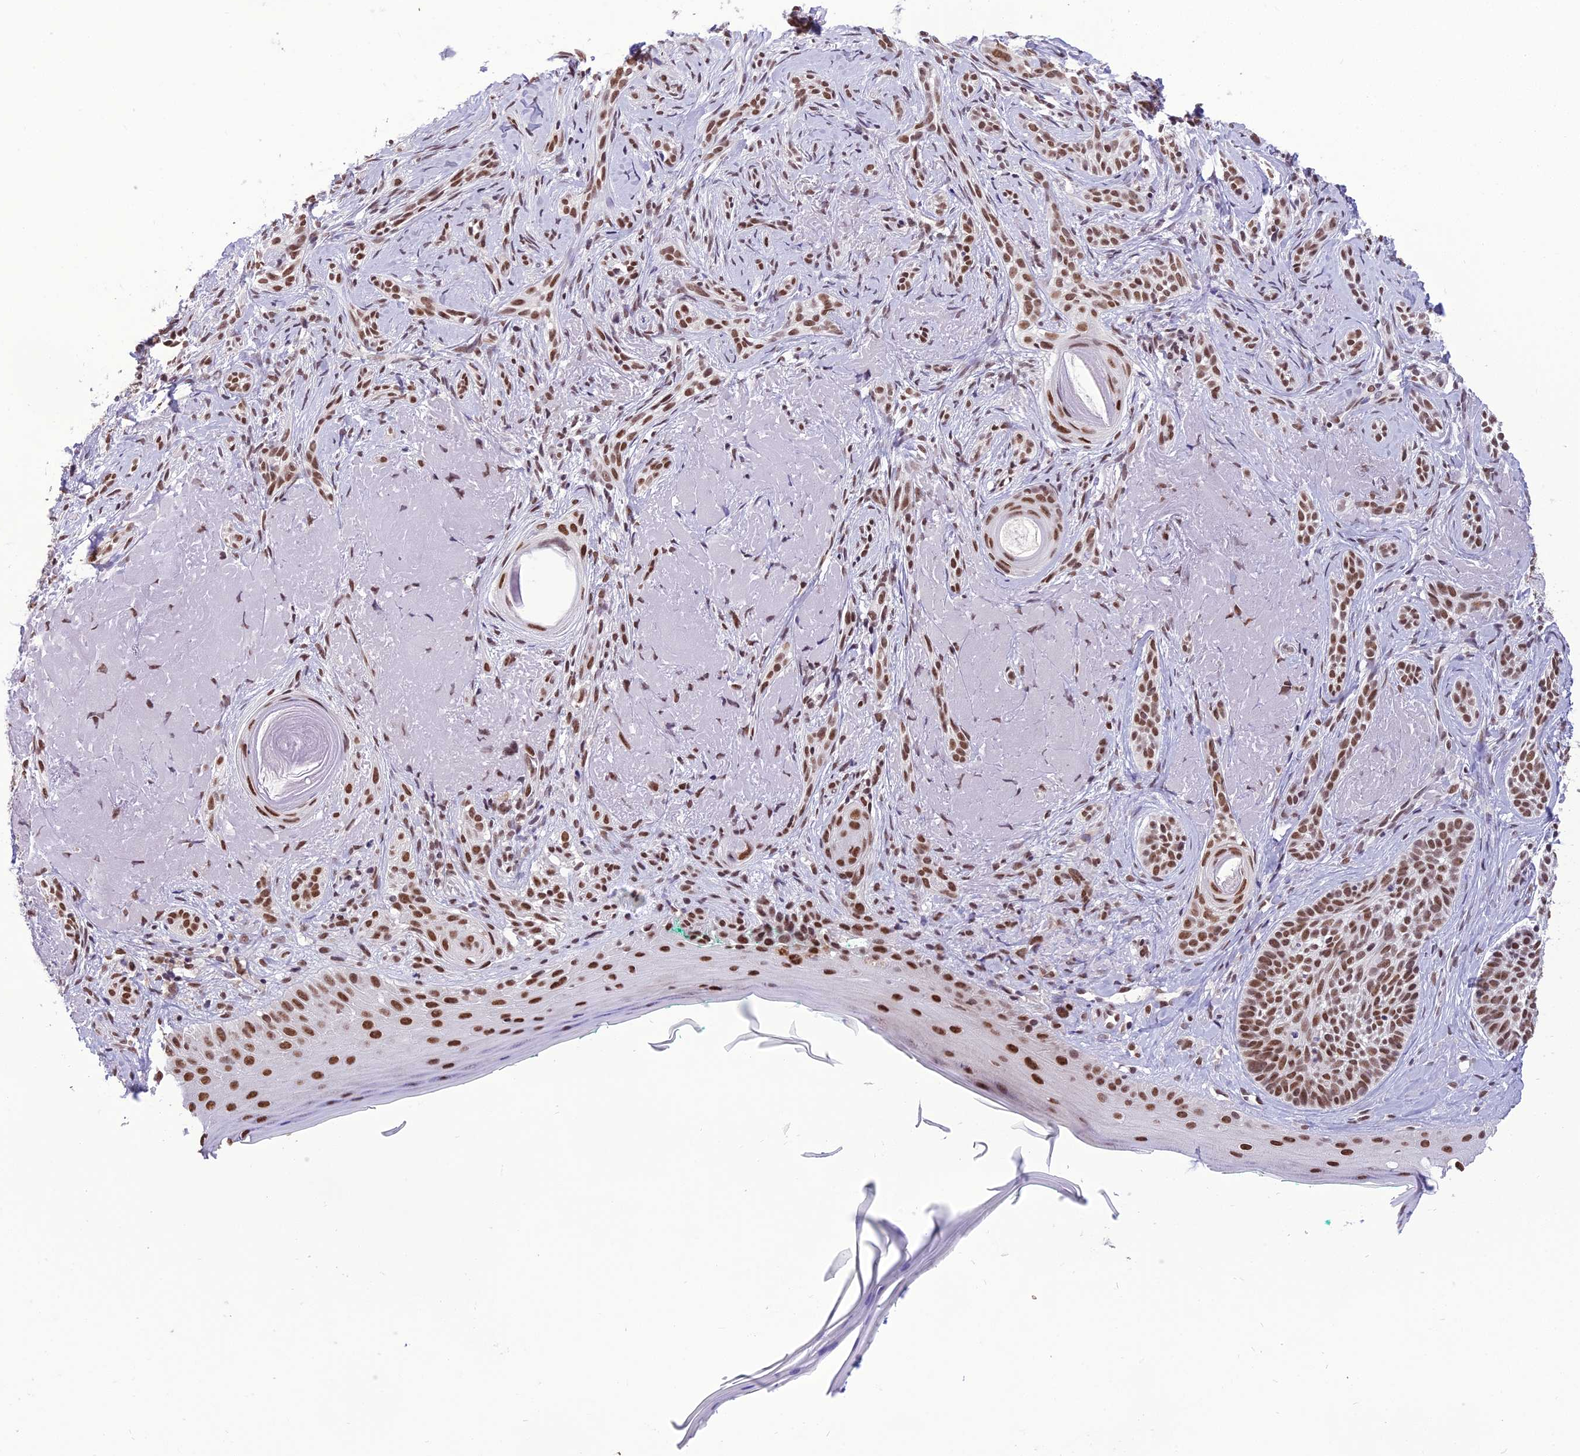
{"staining": {"intensity": "strong", "quantity": ">75%", "location": "nuclear"}, "tissue": "skin cancer", "cell_type": "Tumor cells", "image_type": "cancer", "snomed": [{"axis": "morphology", "description": "Basal cell carcinoma"}, {"axis": "topography", "description": "Skin"}], "caption": "Strong nuclear expression for a protein is identified in approximately >75% of tumor cells of skin basal cell carcinoma using immunohistochemistry.", "gene": "SH3RF3", "patient": {"sex": "male", "age": 71}}